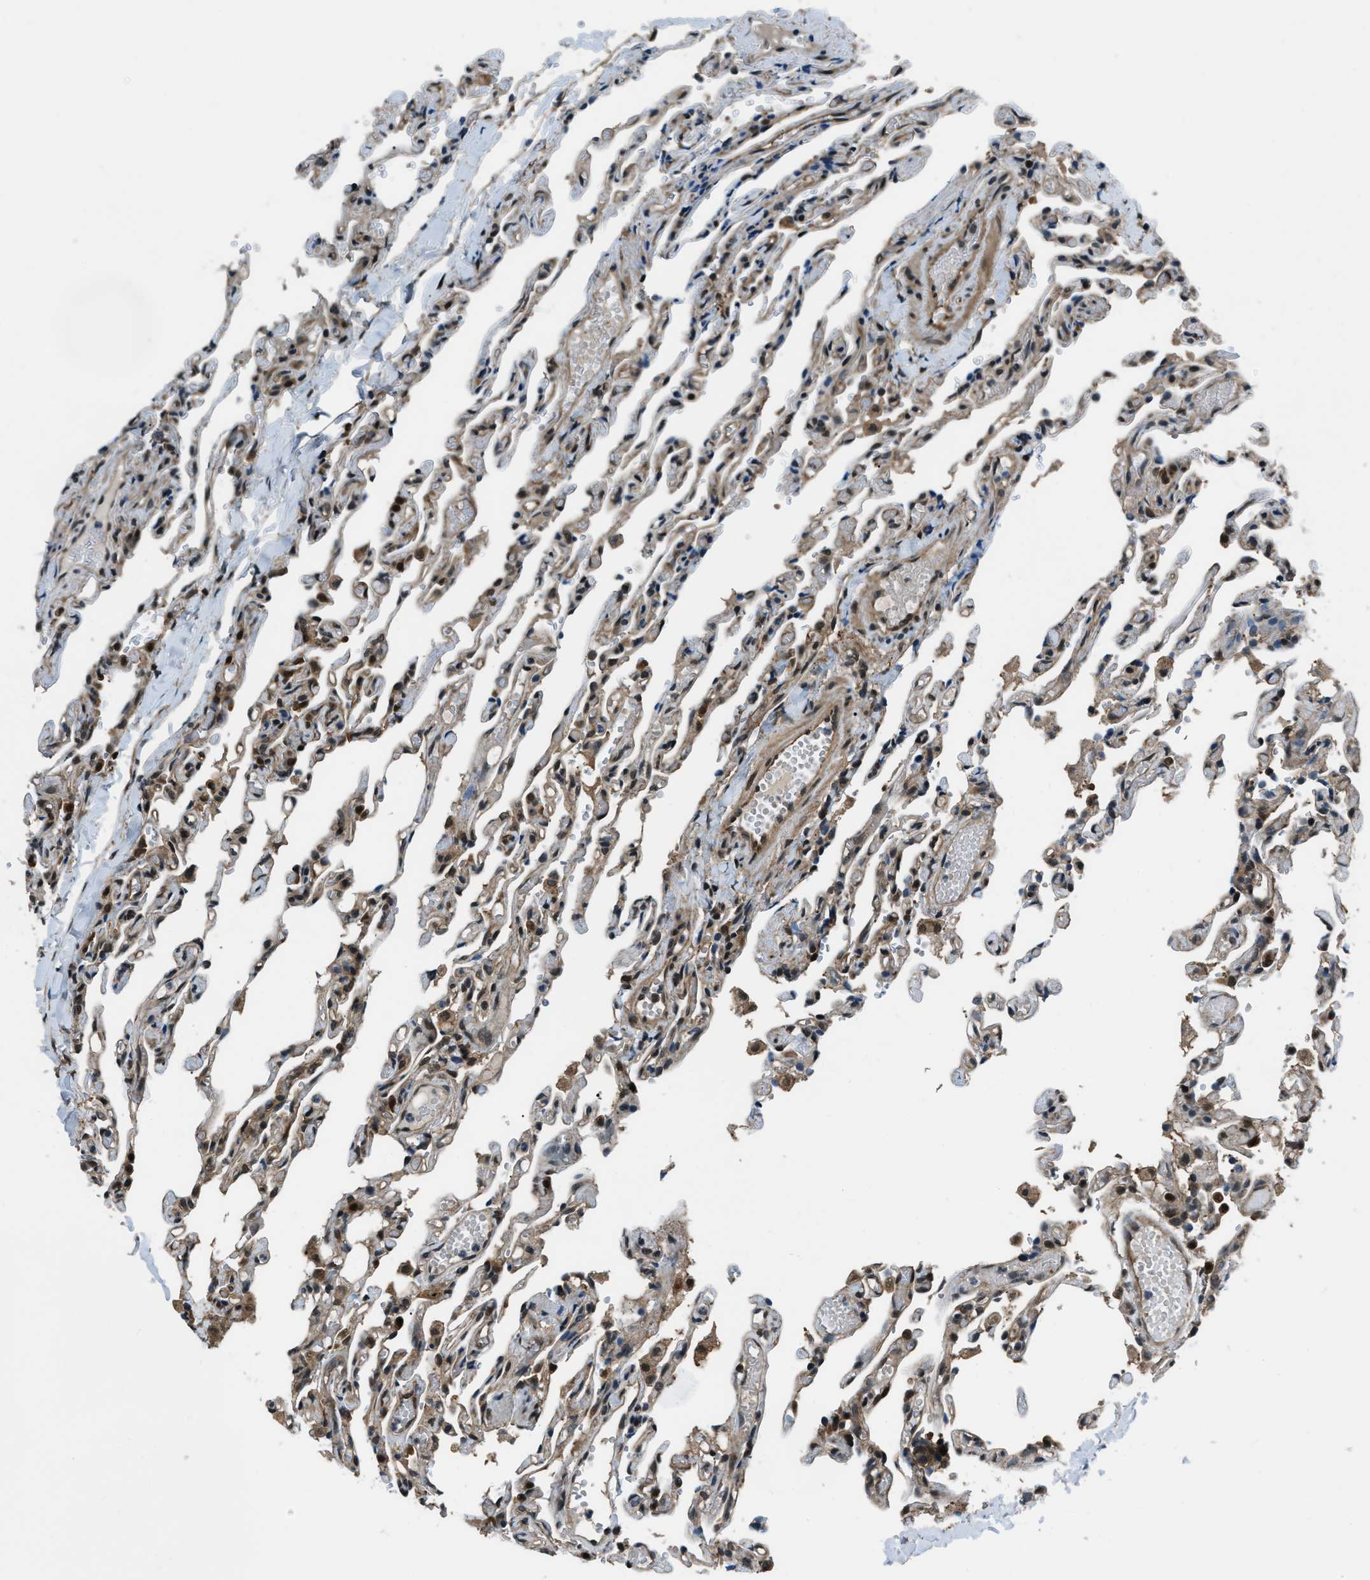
{"staining": {"intensity": "moderate", "quantity": "25%-75%", "location": "cytoplasmic/membranous,nuclear"}, "tissue": "lung", "cell_type": "Alveolar cells", "image_type": "normal", "snomed": [{"axis": "morphology", "description": "Normal tissue, NOS"}, {"axis": "topography", "description": "Lung"}], "caption": "This micrograph shows benign lung stained with IHC to label a protein in brown. The cytoplasmic/membranous,nuclear of alveolar cells show moderate positivity for the protein. Nuclei are counter-stained blue.", "gene": "NUDCD3", "patient": {"sex": "male", "age": 21}}